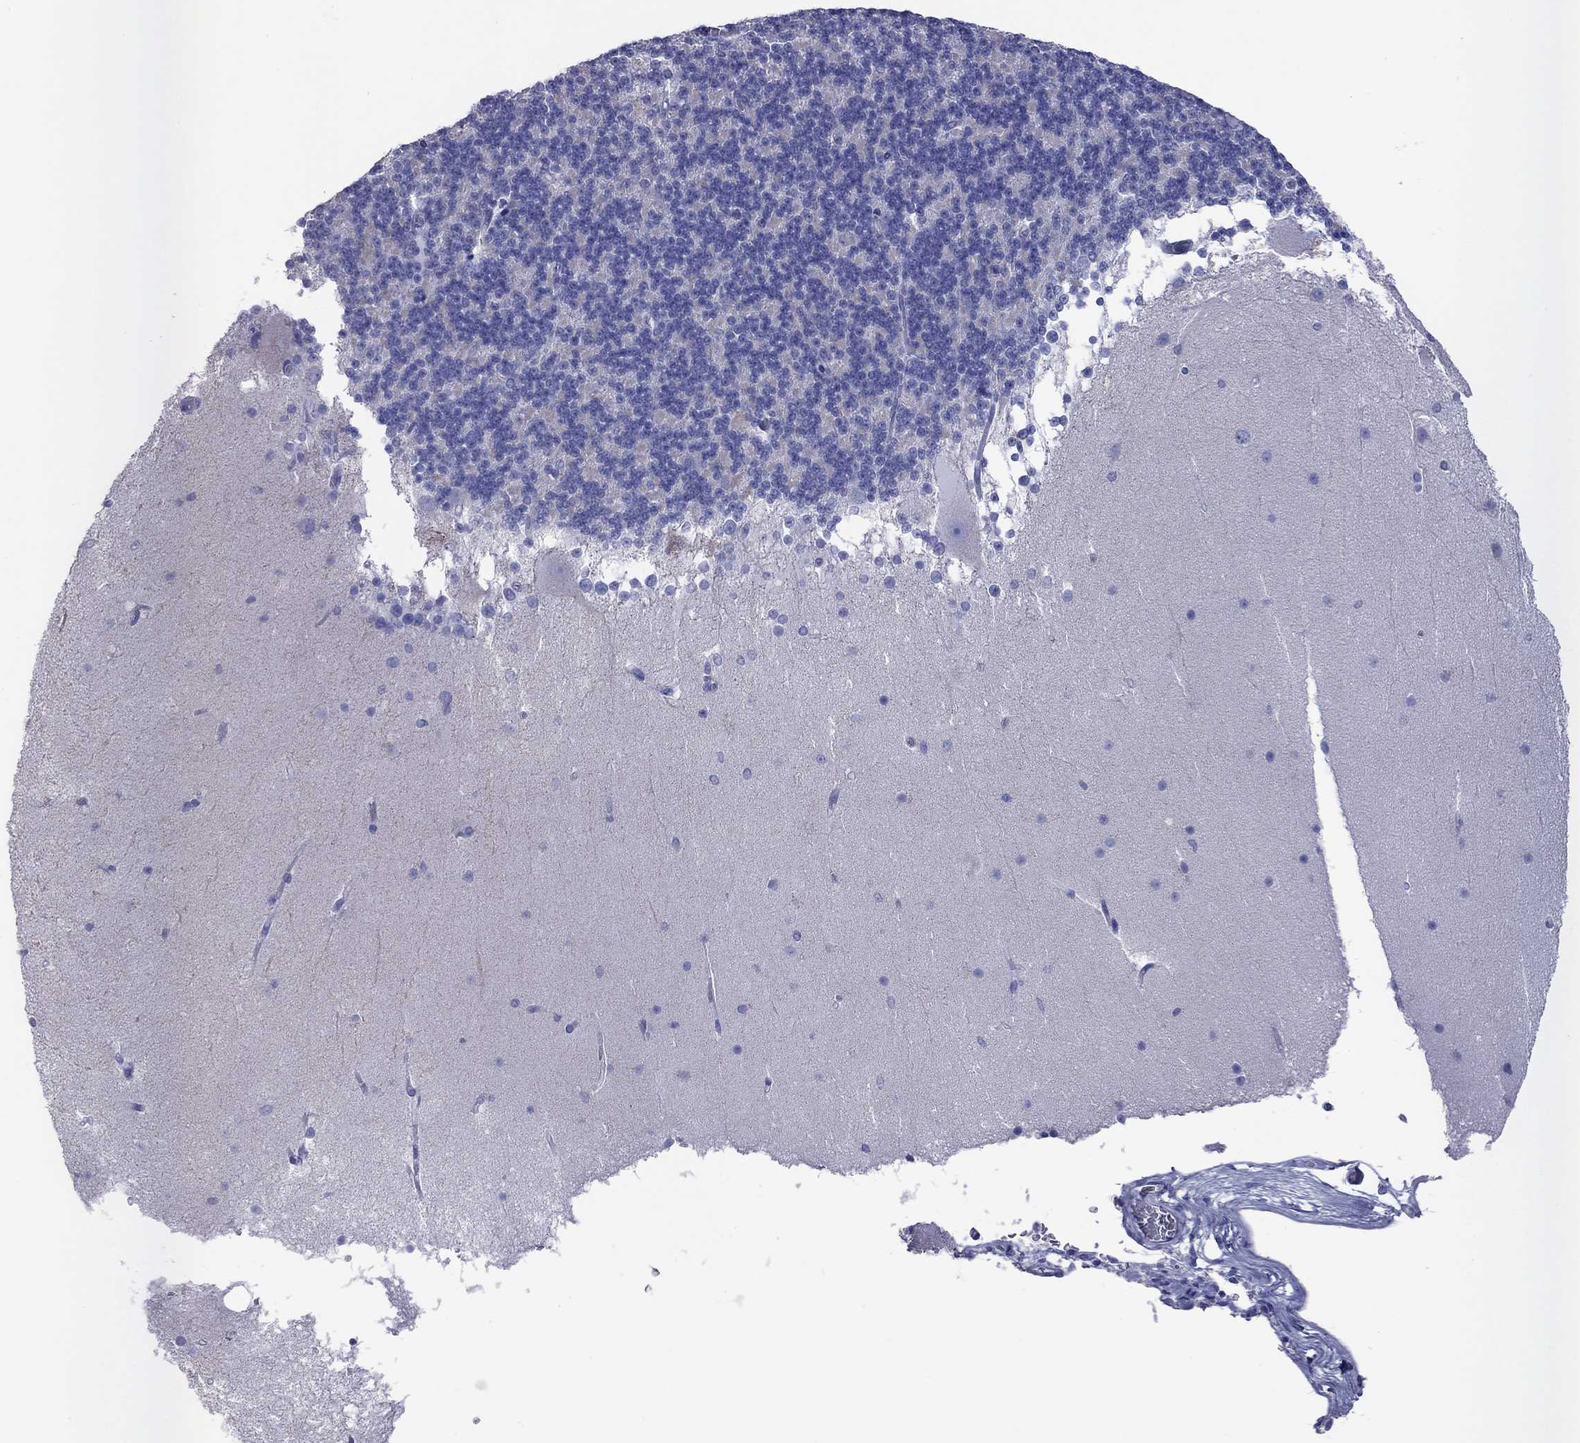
{"staining": {"intensity": "negative", "quantity": "none", "location": "none"}, "tissue": "cerebellum", "cell_type": "Cells in granular layer", "image_type": "normal", "snomed": [{"axis": "morphology", "description": "Normal tissue, NOS"}, {"axis": "topography", "description": "Cerebellum"}], "caption": "DAB (3,3'-diaminobenzidine) immunohistochemical staining of benign human cerebellum displays no significant expression in cells in granular layer. (Brightfield microscopy of DAB (3,3'-diaminobenzidine) IHC at high magnification).", "gene": "VSIG10", "patient": {"sex": "female", "age": 19}}